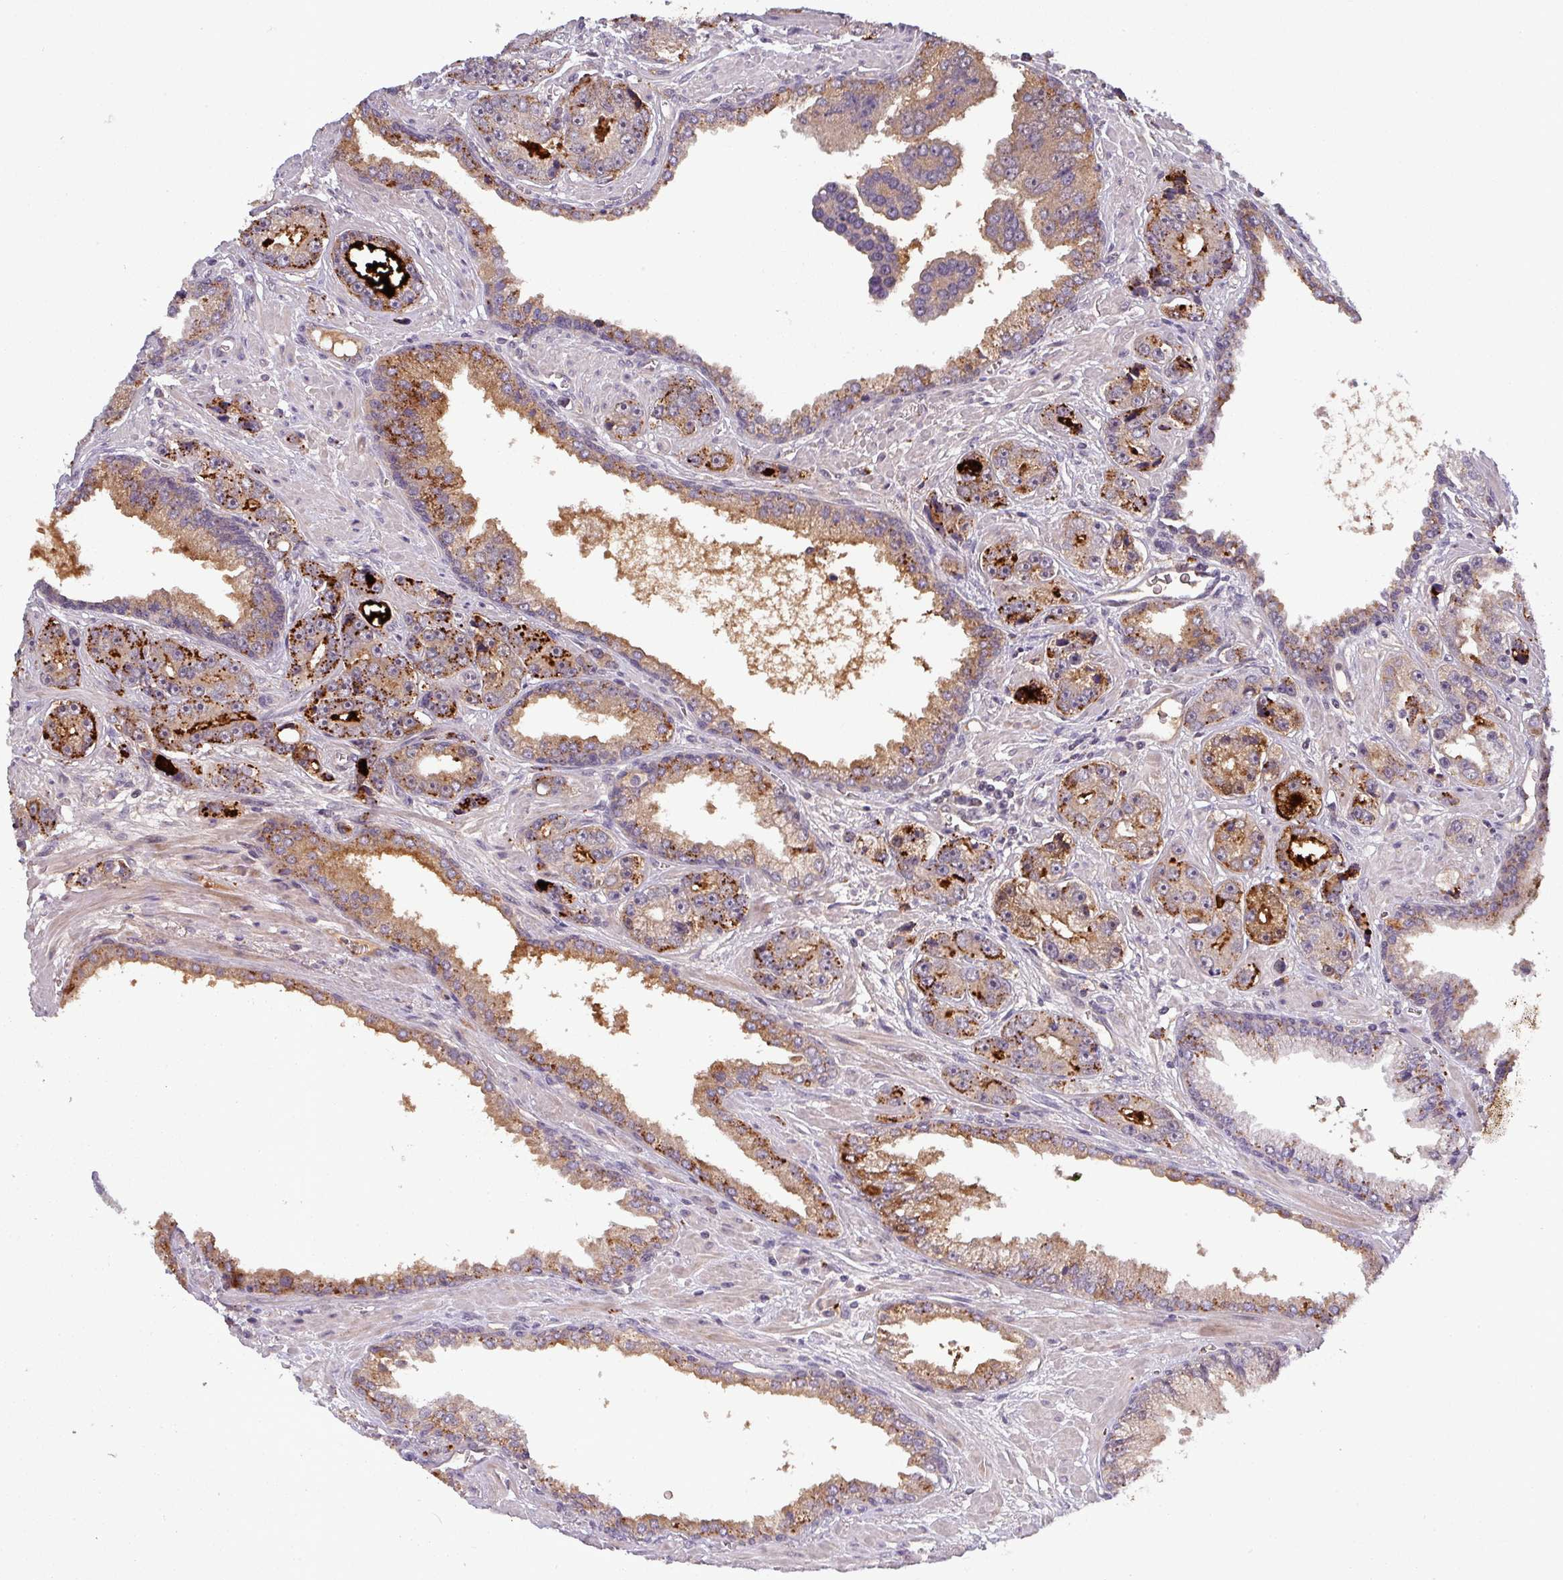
{"staining": {"intensity": "moderate", "quantity": ">75%", "location": "cytoplasmic/membranous"}, "tissue": "prostate cancer", "cell_type": "Tumor cells", "image_type": "cancer", "snomed": [{"axis": "morphology", "description": "Adenocarcinoma, High grade"}, {"axis": "topography", "description": "Prostate"}], "caption": "Protein staining by immunohistochemistry (IHC) demonstrates moderate cytoplasmic/membranous expression in approximately >75% of tumor cells in prostate cancer. Using DAB (brown) and hematoxylin (blue) stains, captured at high magnification using brightfield microscopy.", "gene": "PUS1", "patient": {"sex": "male", "age": 71}}